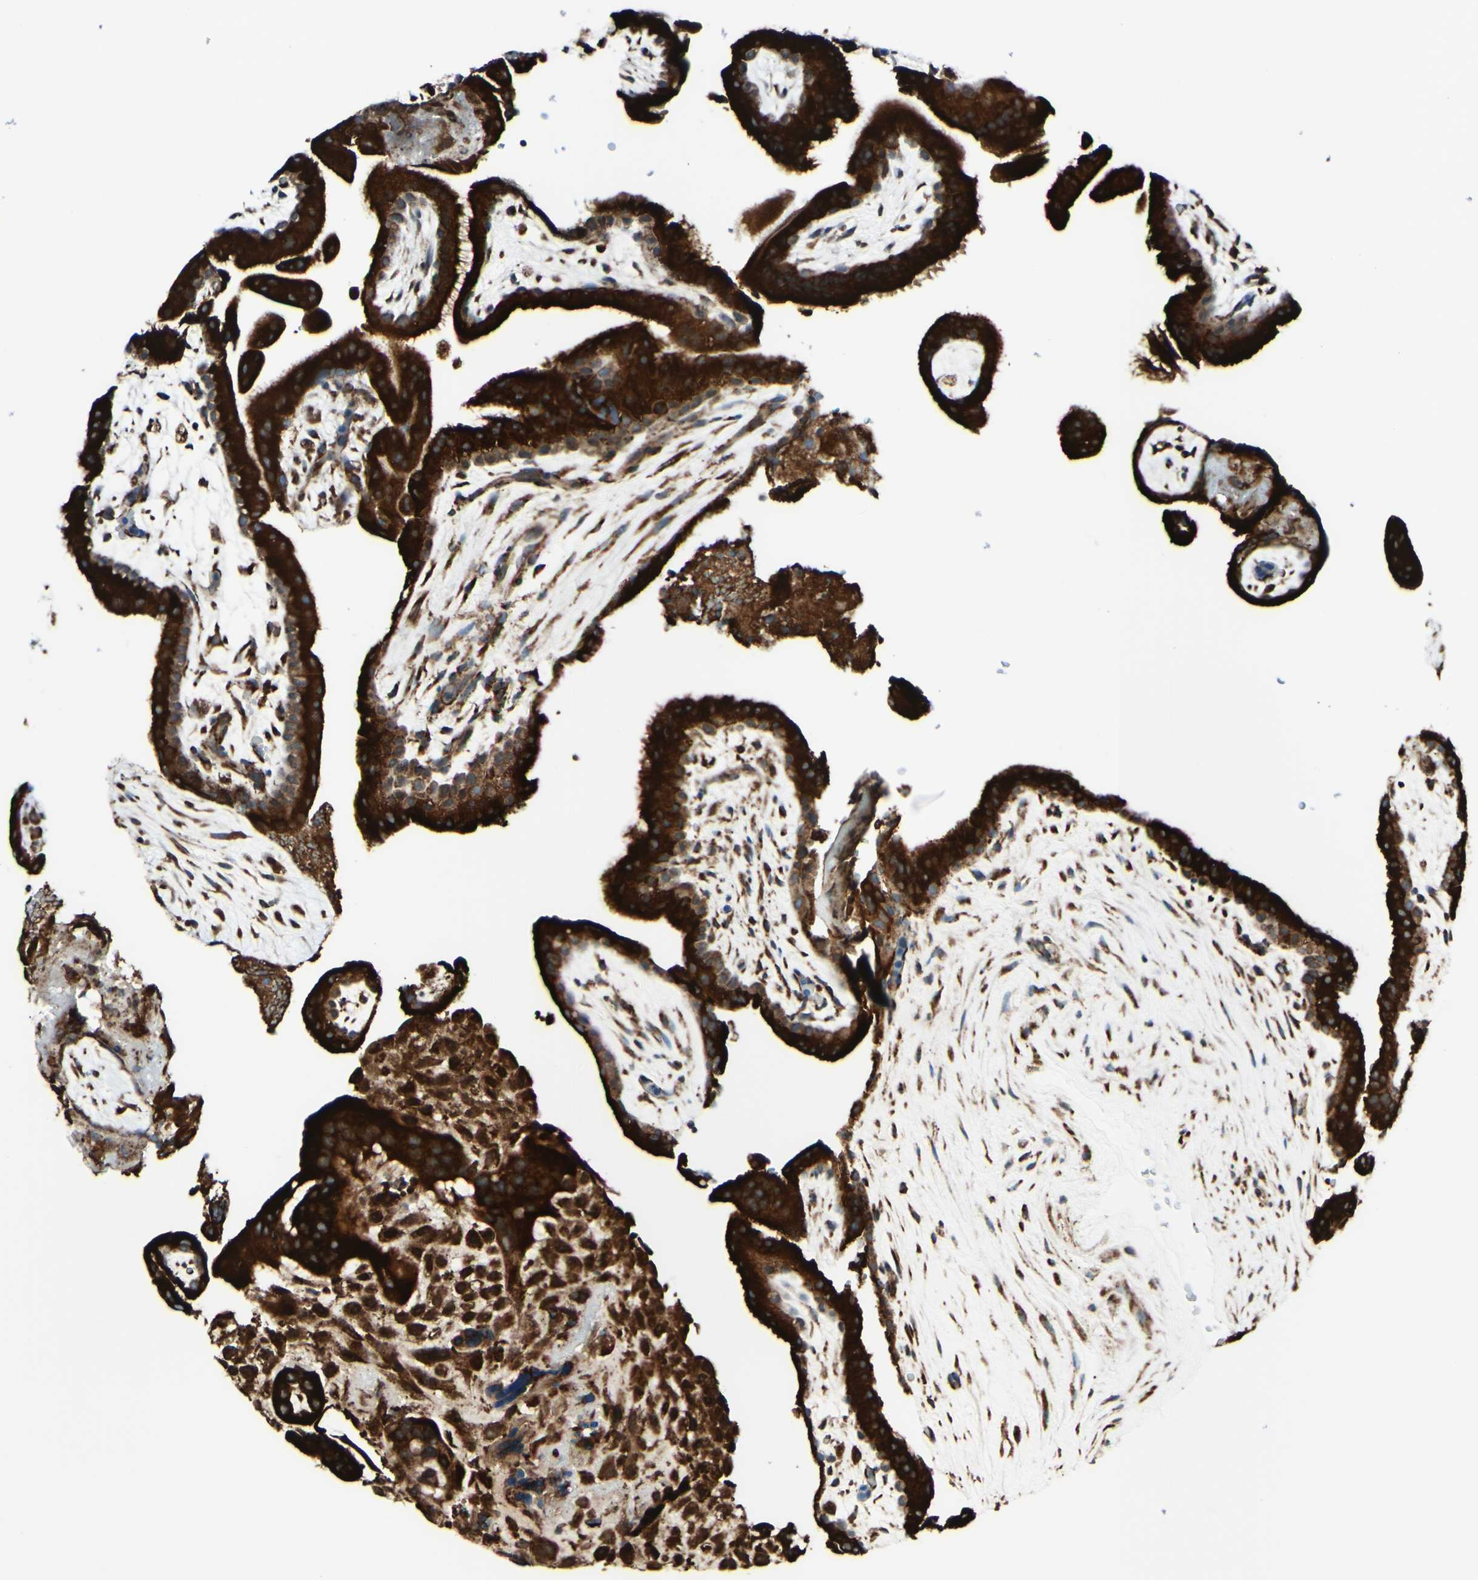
{"staining": {"intensity": "strong", "quantity": ">75%", "location": "cytoplasmic/membranous"}, "tissue": "placenta", "cell_type": "Decidual cells", "image_type": "normal", "snomed": [{"axis": "morphology", "description": "Normal tissue, NOS"}, {"axis": "topography", "description": "Placenta"}], "caption": "IHC photomicrograph of normal human placenta stained for a protein (brown), which exhibits high levels of strong cytoplasmic/membranous positivity in approximately >75% of decidual cells.", "gene": "DNAJB11", "patient": {"sex": "female", "age": 19}}